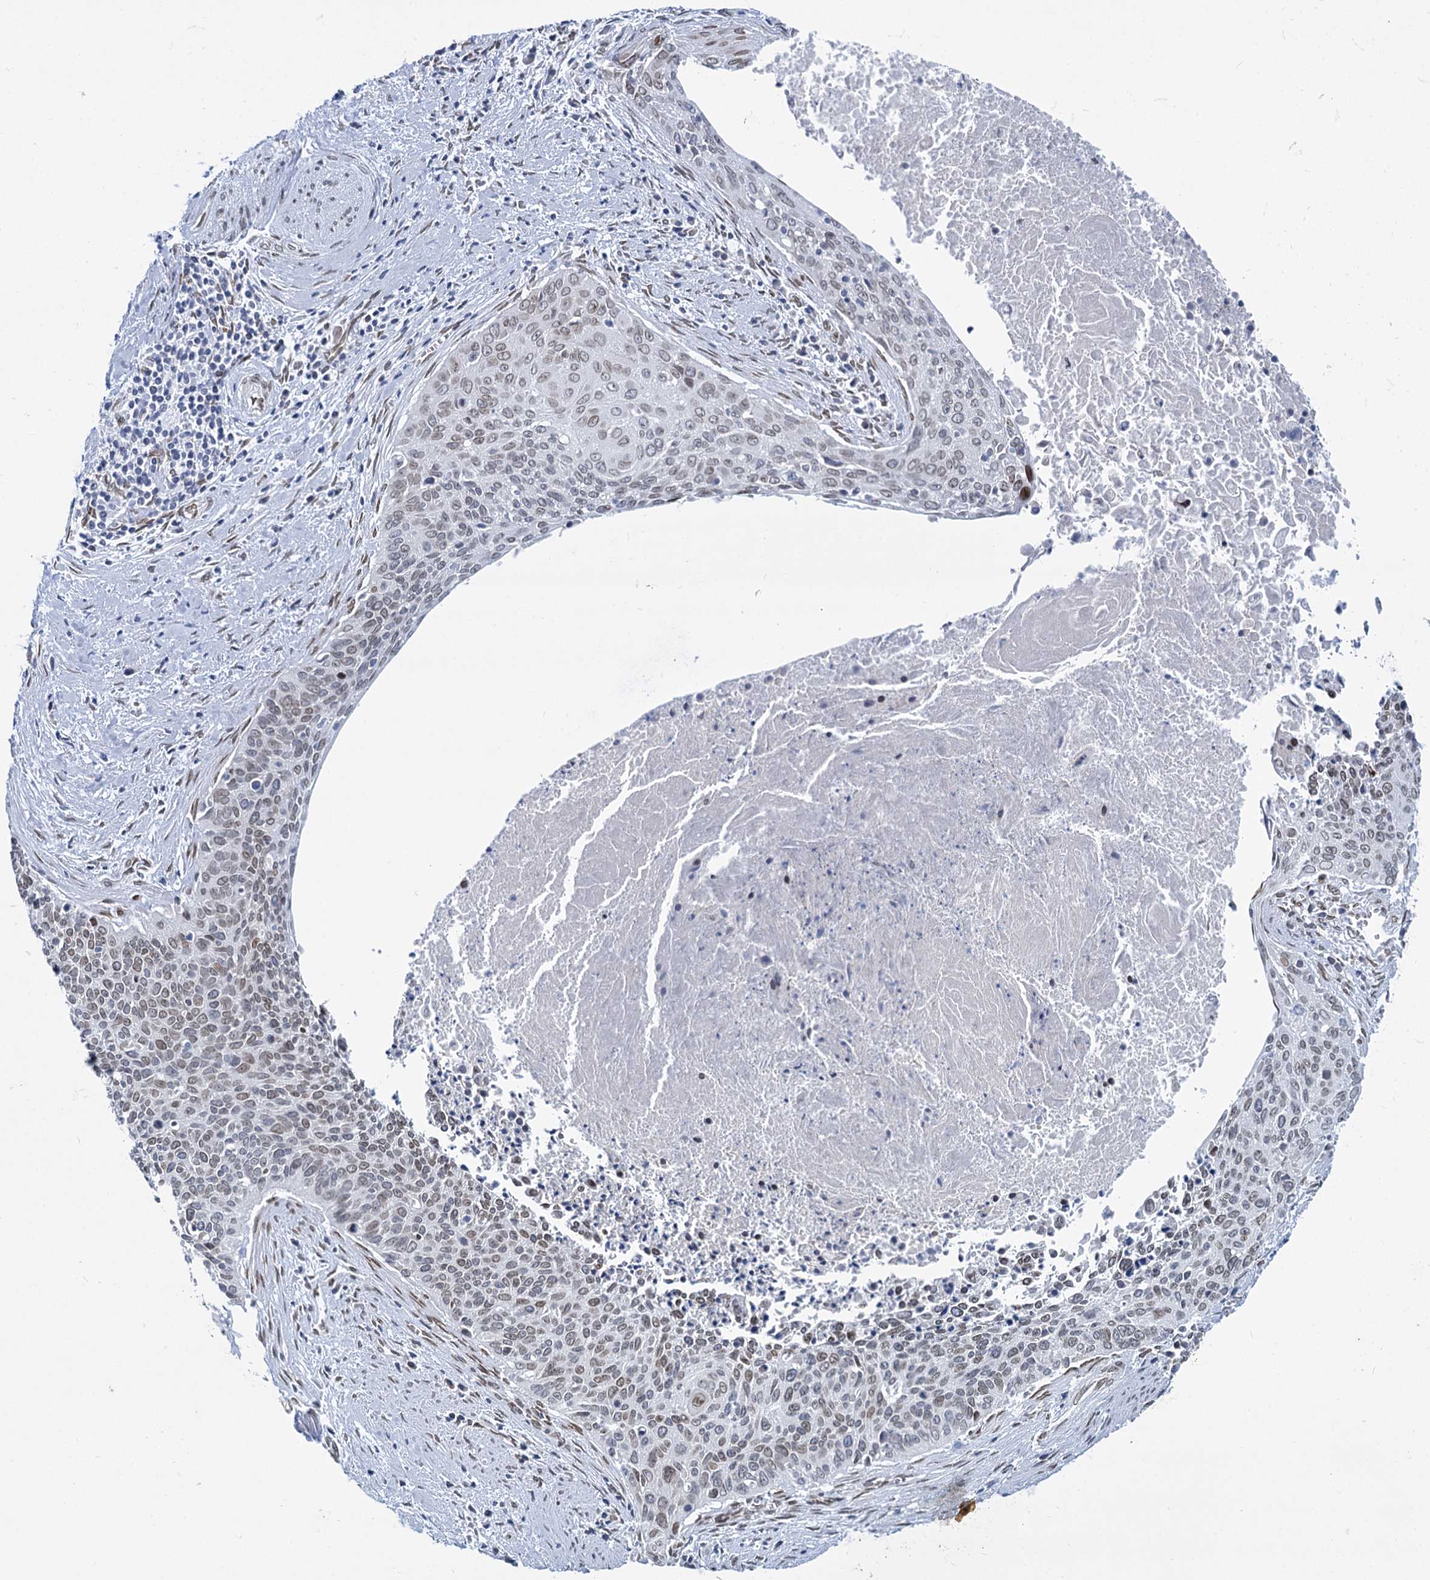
{"staining": {"intensity": "weak", "quantity": ">75%", "location": "cytoplasmic/membranous,nuclear"}, "tissue": "cervical cancer", "cell_type": "Tumor cells", "image_type": "cancer", "snomed": [{"axis": "morphology", "description": "Squamous cell carcinoma, NOS"}, {"axis": "topography", "description": "Cervix"}], "caption": "Cervical cancer (squamous cell carcinoma) stained for a protein (brown) shows weak cytoplasmic/membranous and nuclear positive staining in about >75% of tumor cells.", "gene": "PRSS35", "patient": {"sex": "female", "age": 55}}